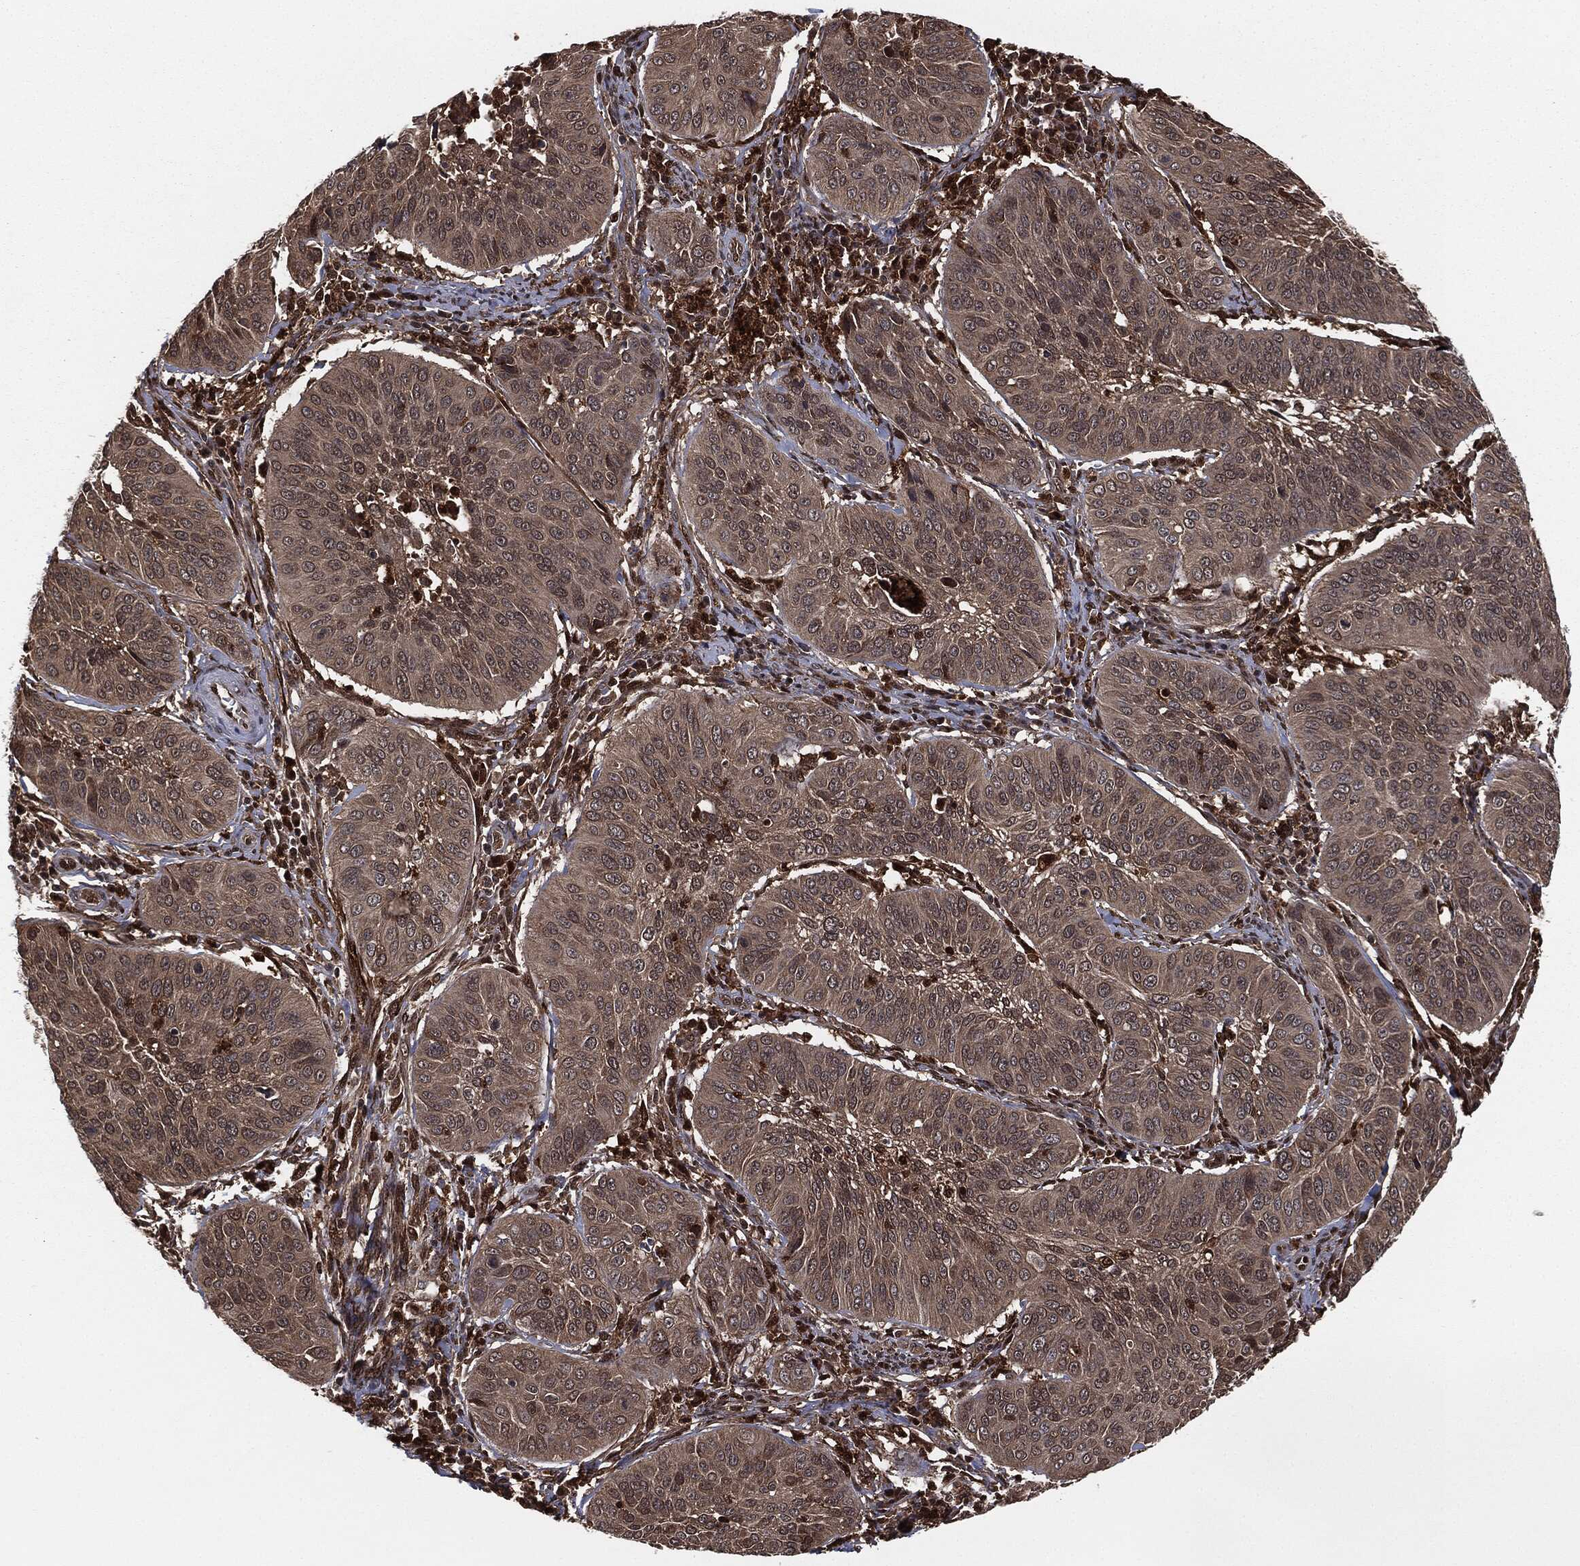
{"staining": {"intensity": "negative", "quantity": "none", "location": "none"}, "tissue": "cervical cancer", "cell_type": "Tumor cells", "image_type": "cancer", "snomed": [{"axis": "morphology", "description": "Normal tissue, NOS"}, {"axis": "morphology", "description": "Squamous cell carcinoma, NOS"}, {"axis": "topography", "description": "Cervix"}], "caption": "DAB immunohistochemical staining of cervical cancer (squamous cell carcinoma) exhibits no significant expression in tumor cells.", "gene": "CAPRIN2", "patient": {"sex": "female", "age": 39}}